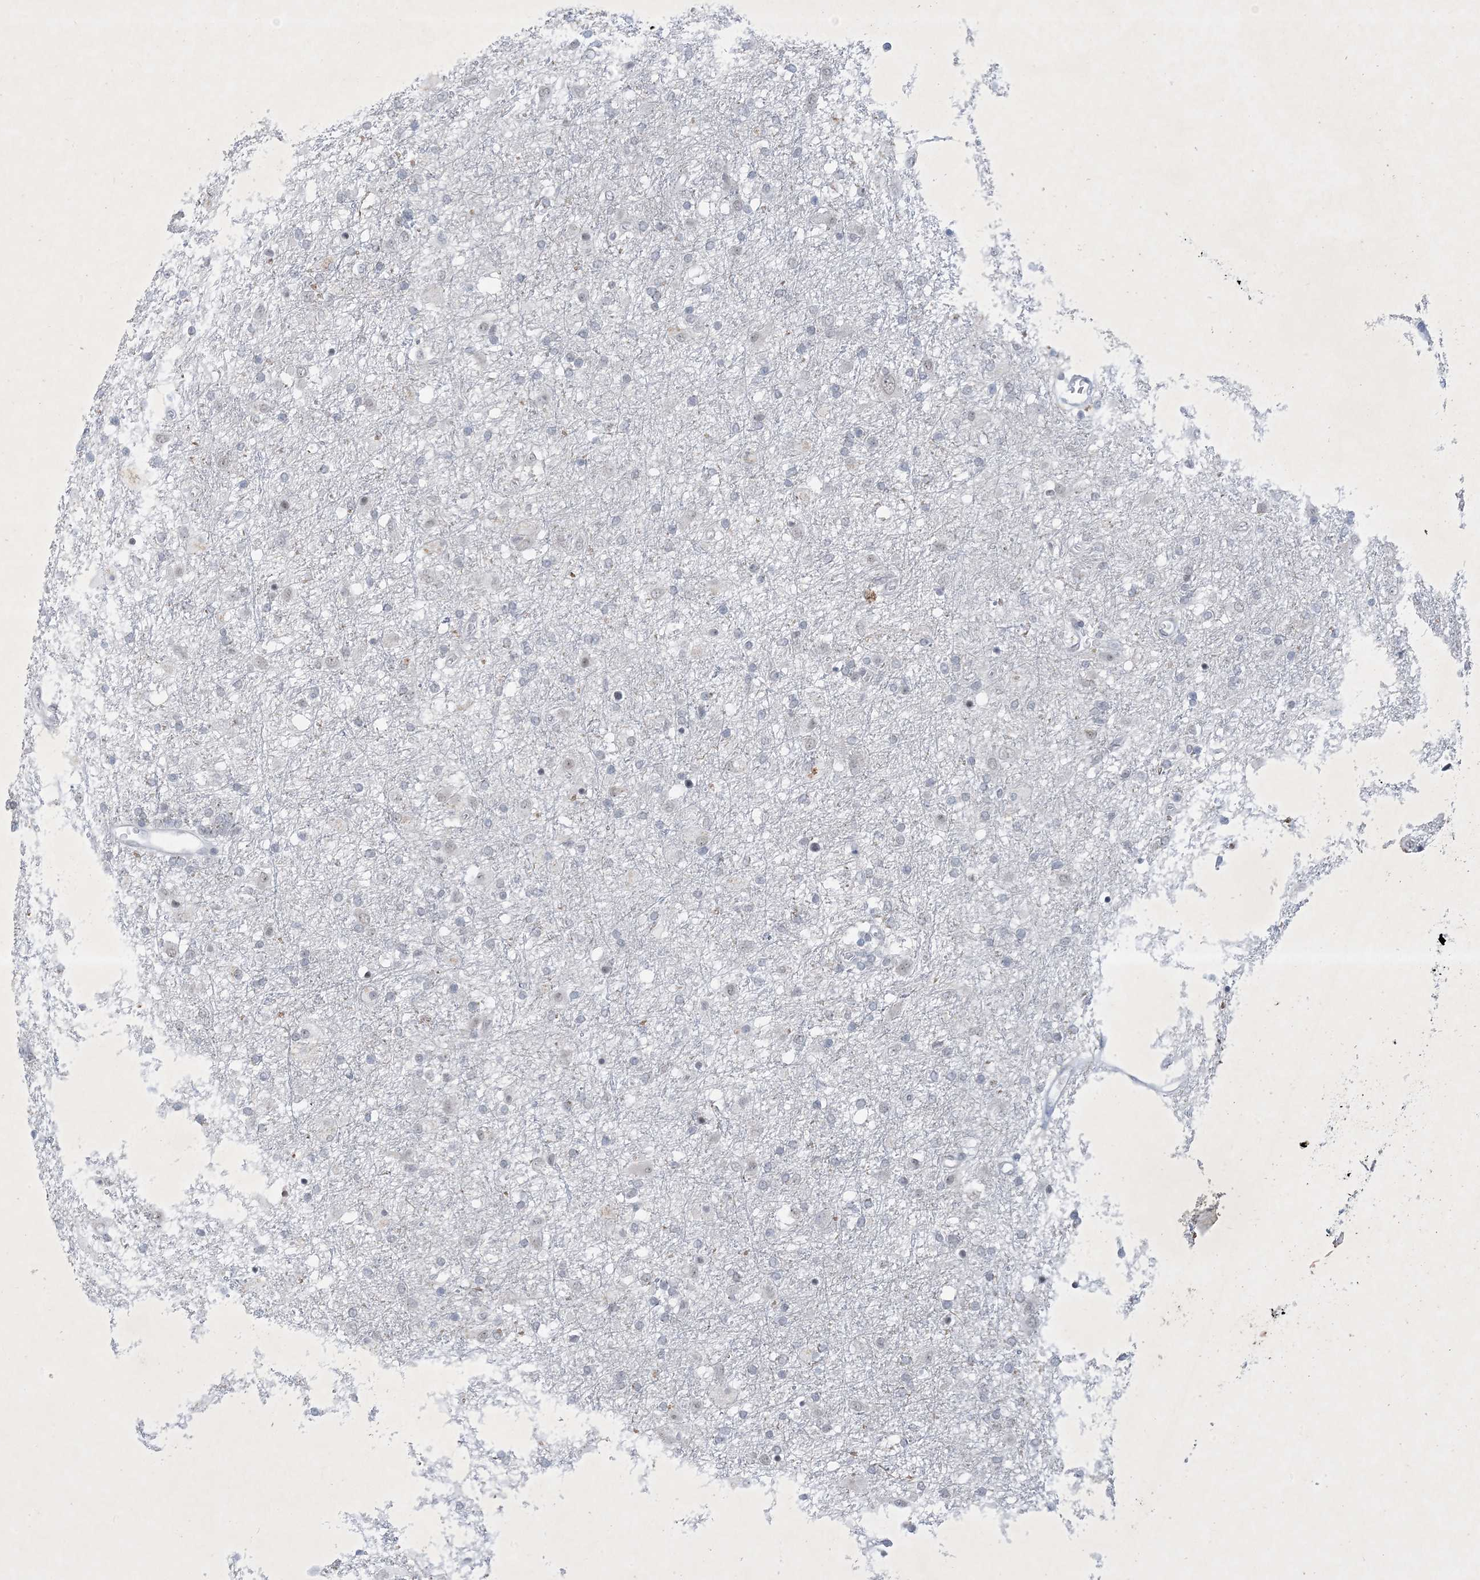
{"staining": {"intensity": "negative", "quantity": "none", "location": "none"}, "tissue": "glioma", "cell_type": "Tumor cells", "image_type": "cancer", "snomed": [{"axis": "morphology", "description": "Glioma, malignant, Low grade"}, {"axis": "topography", "description": "Brain"}], "caption": "Protein analysis of glioma exhibits no significant staining in tumor cells.", "gene": "ZNF674", "patient": {"sex": "male", "age": 65}}